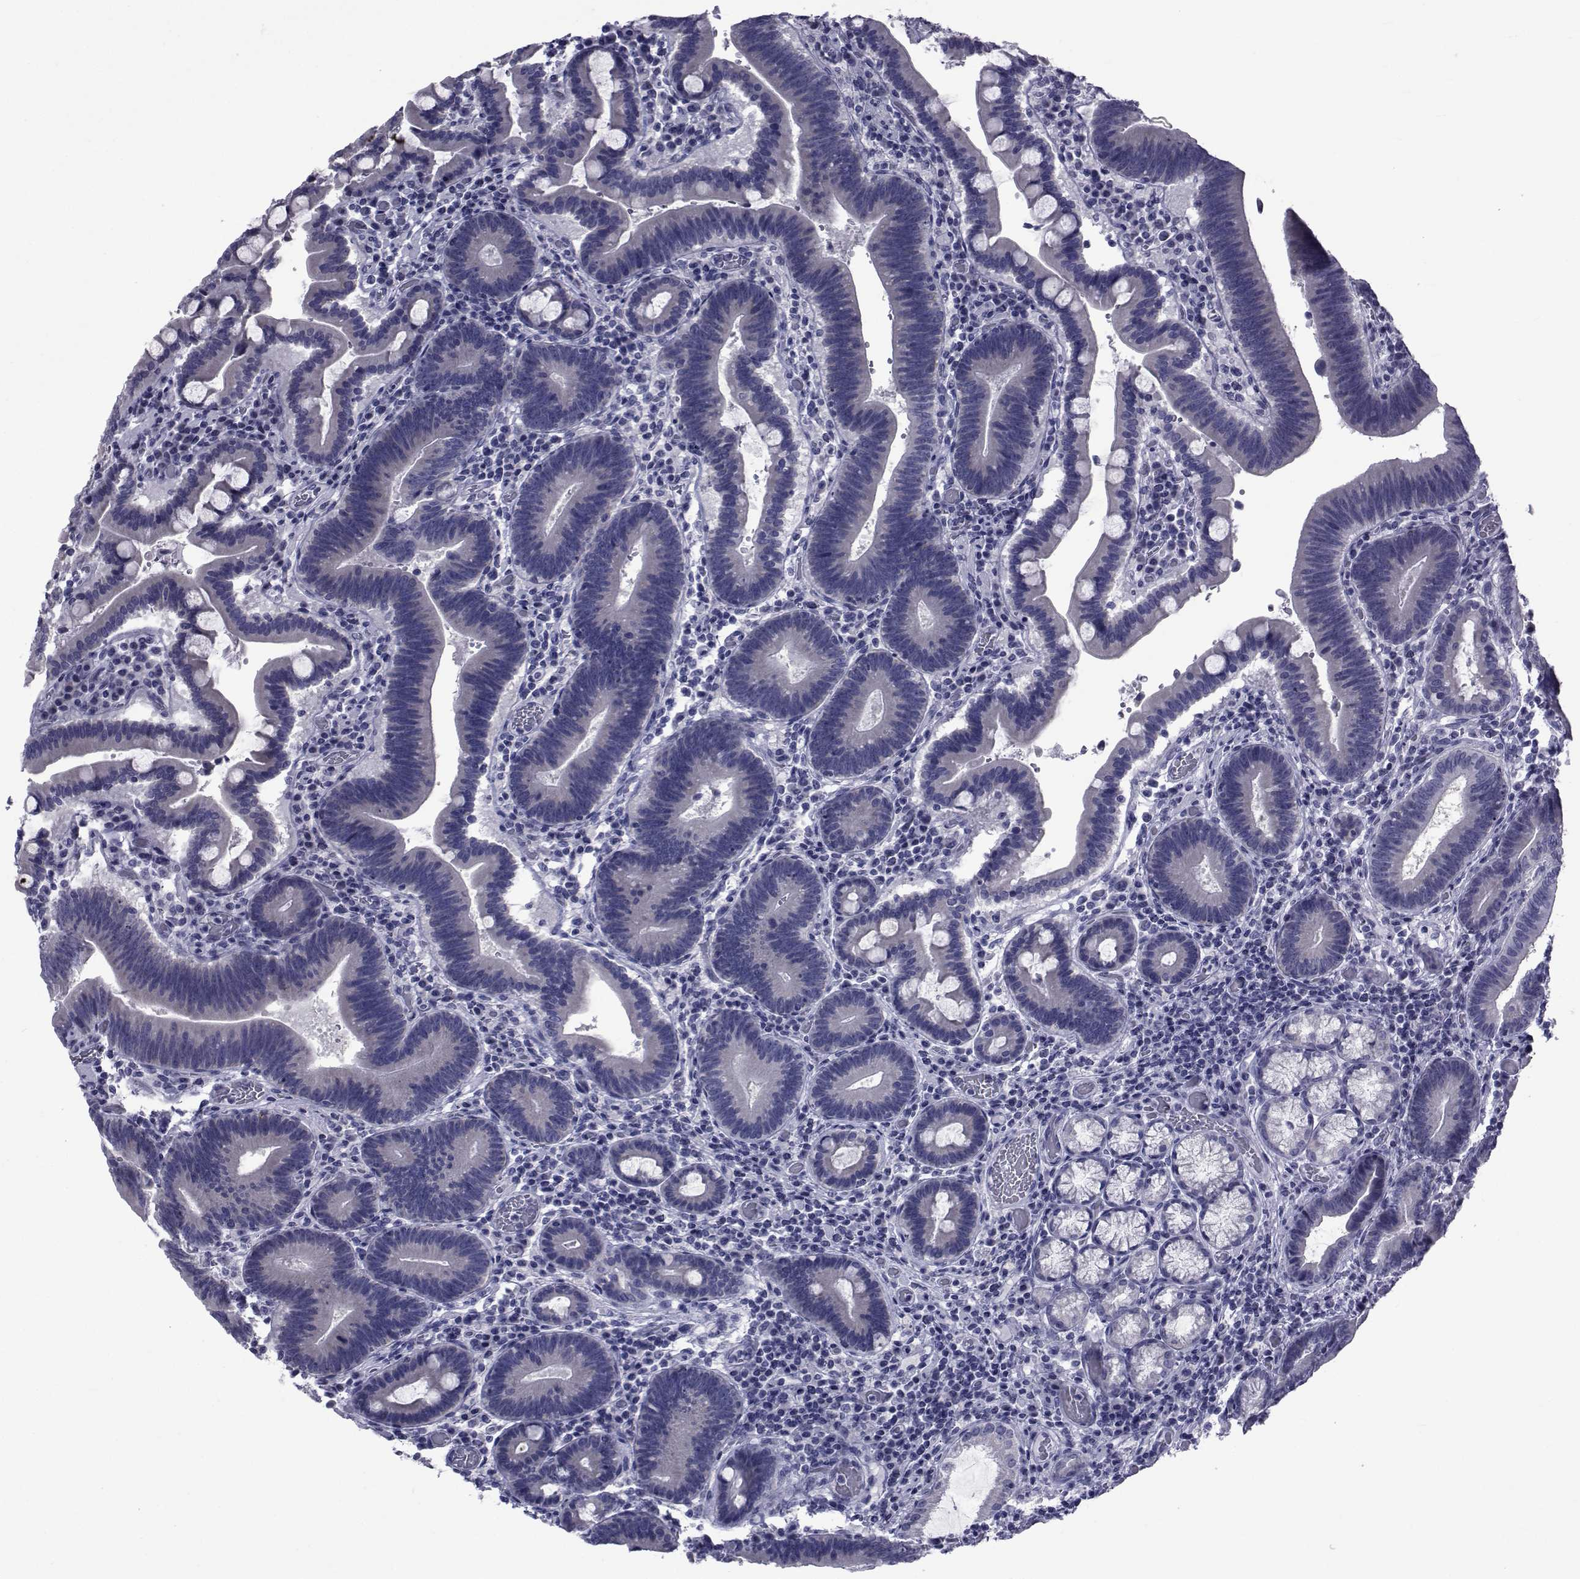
{"staining": {"intensity": "negative", "quantity": "none", "location": "none"}, "tissue": "duodenum", "cell_type": "Glandular cells", "image_type": "normal", "snomed": [{"axis": "morphology", "description": "Normal tissue, NOS"}, {"axis": "topography", "description": "Duodenum"}], "caption": "A histopathology image of human duodenum is negative for staining in glandular cells. (DAB (3,3'-diaminobenzidine) IHC with hematoxylin counter stain).", "gene": "GKAP1", "patient": {"sex": "female", "age": 62}}